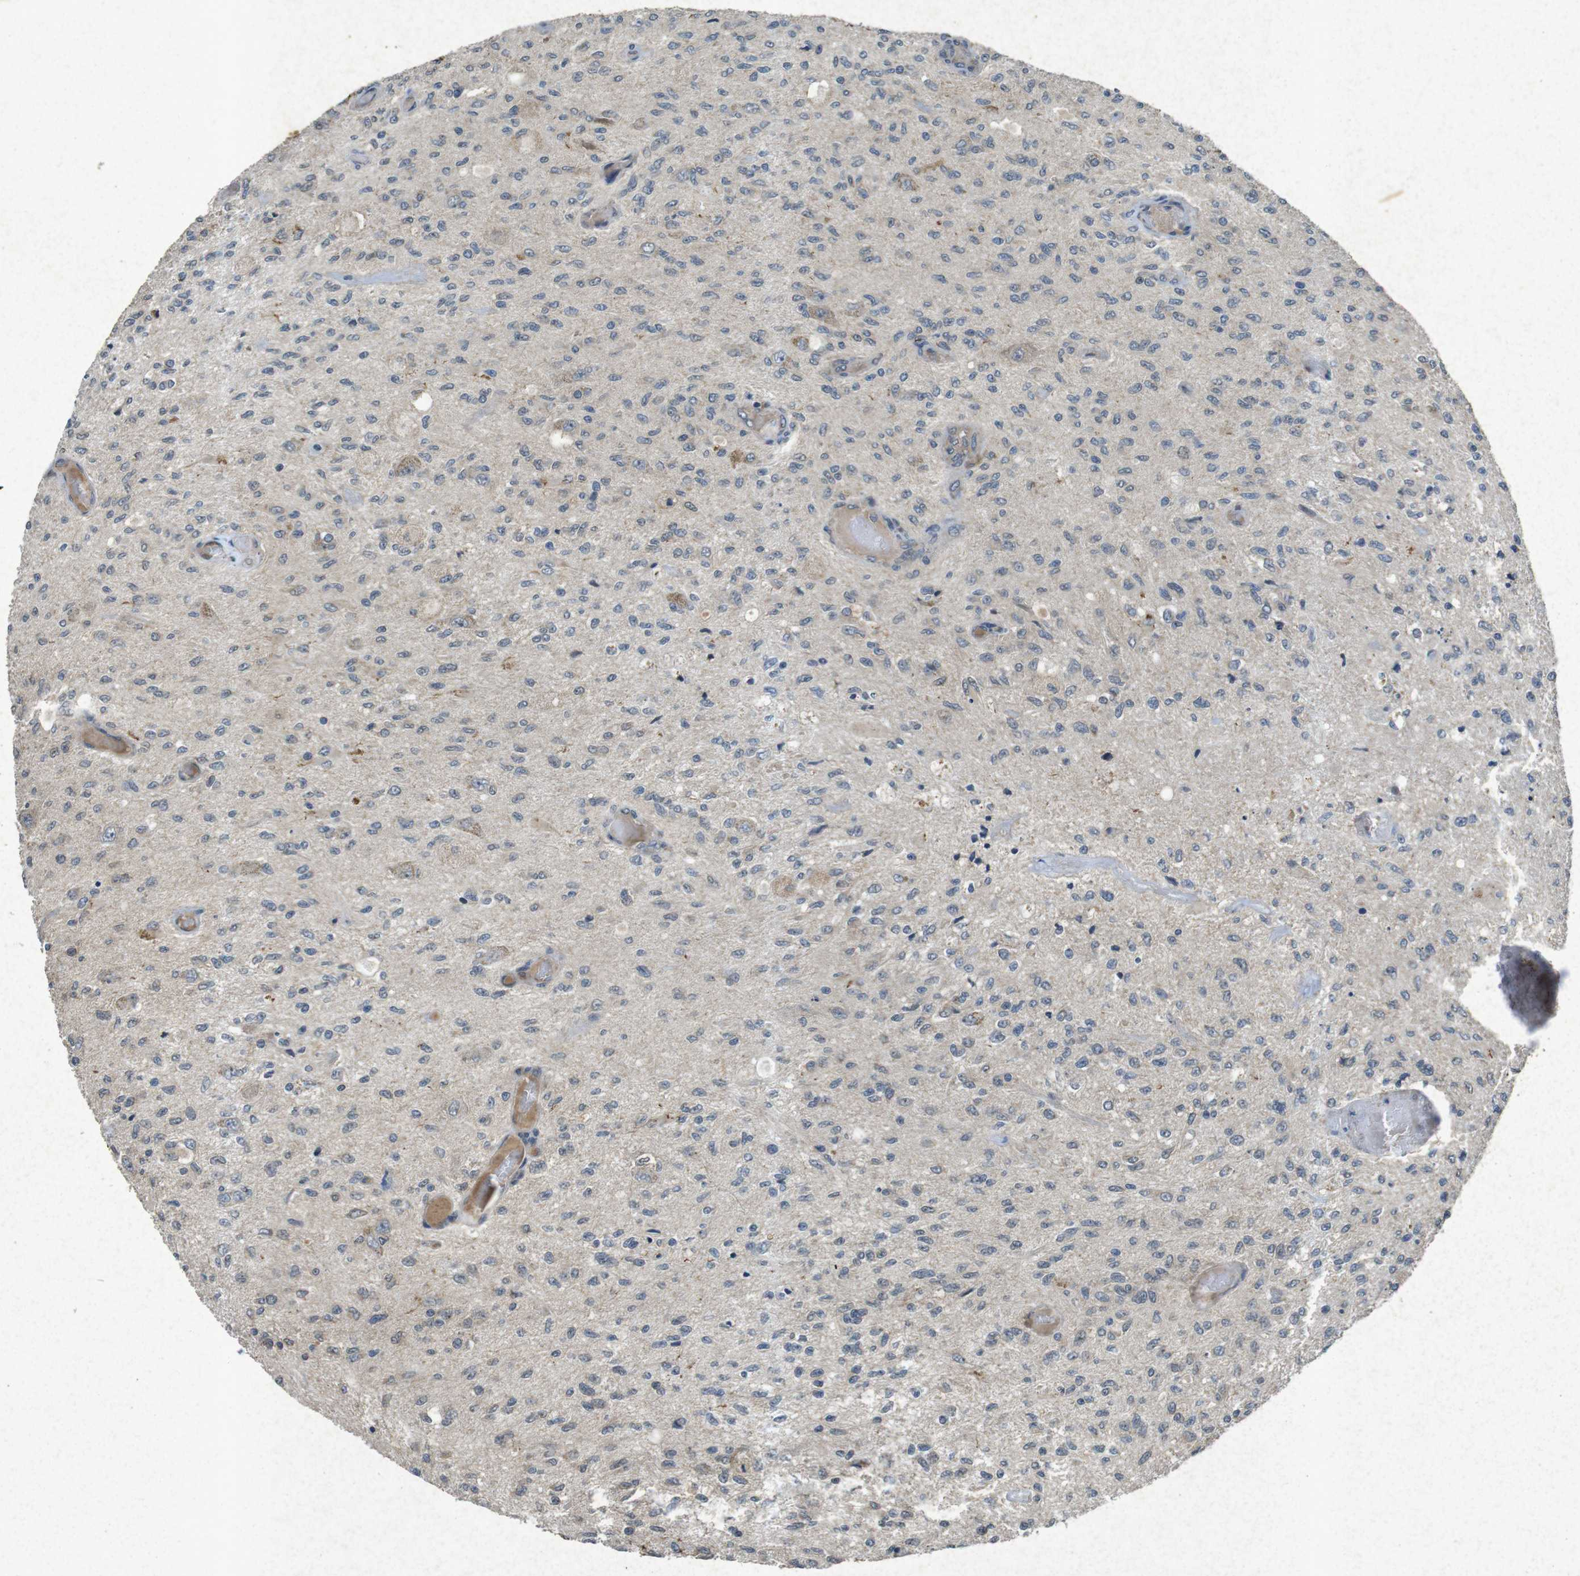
{"staining": {"intensity": "negative", "quantity": "none", "location": "none"}, "tissue": "glioma", "cell_type": "Tumor cells", "image_type": "cancer", "snomed": [{"axis": "morphology", "description": "Normal tissue, NOS"}, {"axis": "morphology", "description": "Glioma, malignant, High grade"}, {"axis": "topography", "description": "Cerebral cortex"}], "caption": "This is an immunohistochemistry image of human glioma. There is no staining in tumor cells.", "gene": "FLCN", "patient": {"sex": "male", "age": 77}}